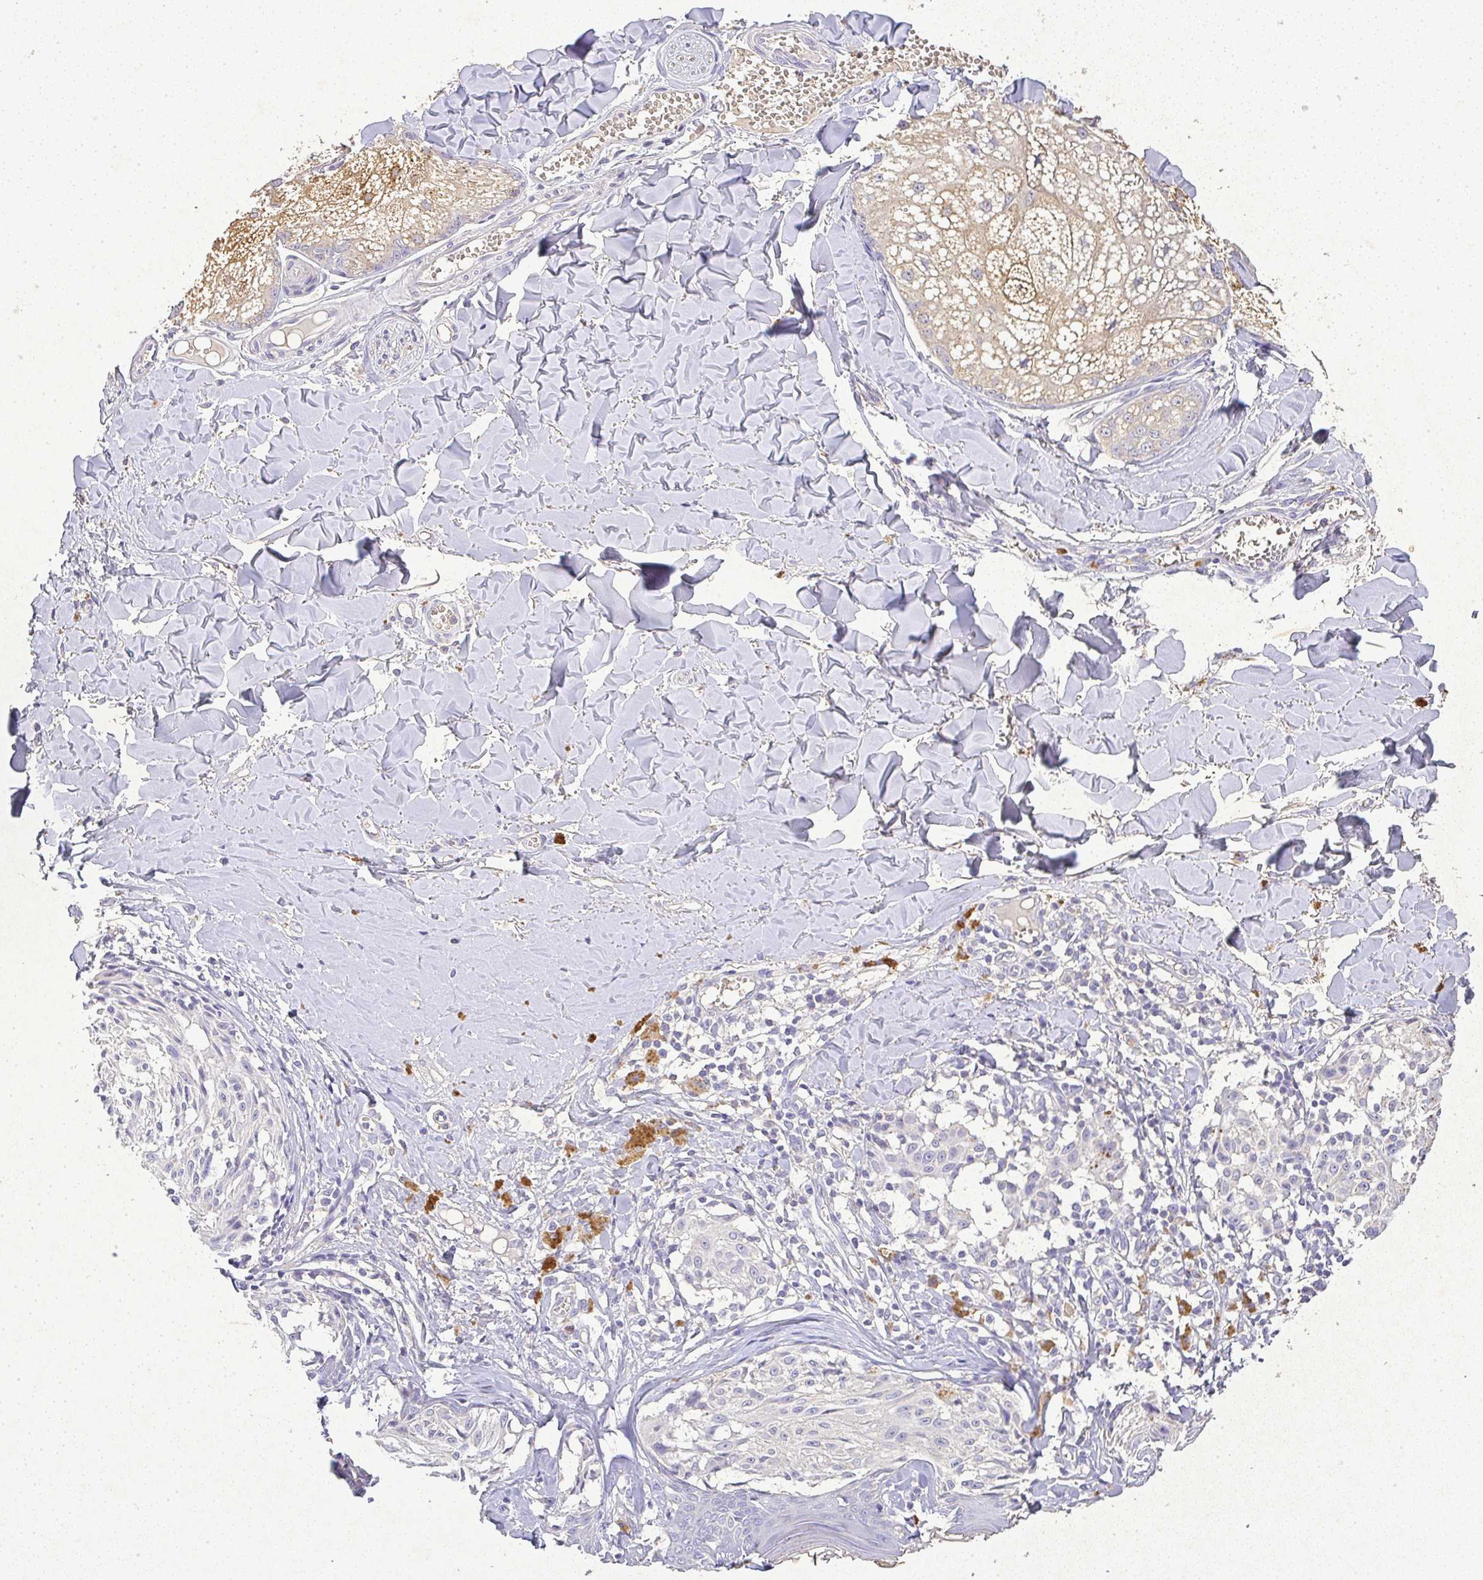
{"staining": {"intensity": "negative", "quantity": "none", "location": "none"}, "tissue": "melanoma", "cell_type": "Tumor cells", "image_type": "cancer", "snomed": [{"axis": "morphology", "description": "Malignant melanoma, NOS"}, {"axis": "topography", "description": "Skin"}], "caption": "Photomicrograph shows no protein positivity in tumor cells of malignant melanoma tissue. The staining was performed using DAB to visualize the protein expression in brown, while the nuclei were stained in blue with hematoxylin (Magnification: 20x).", "gene": "RPS2", "patient": {"sex": "female", "age": 43}}